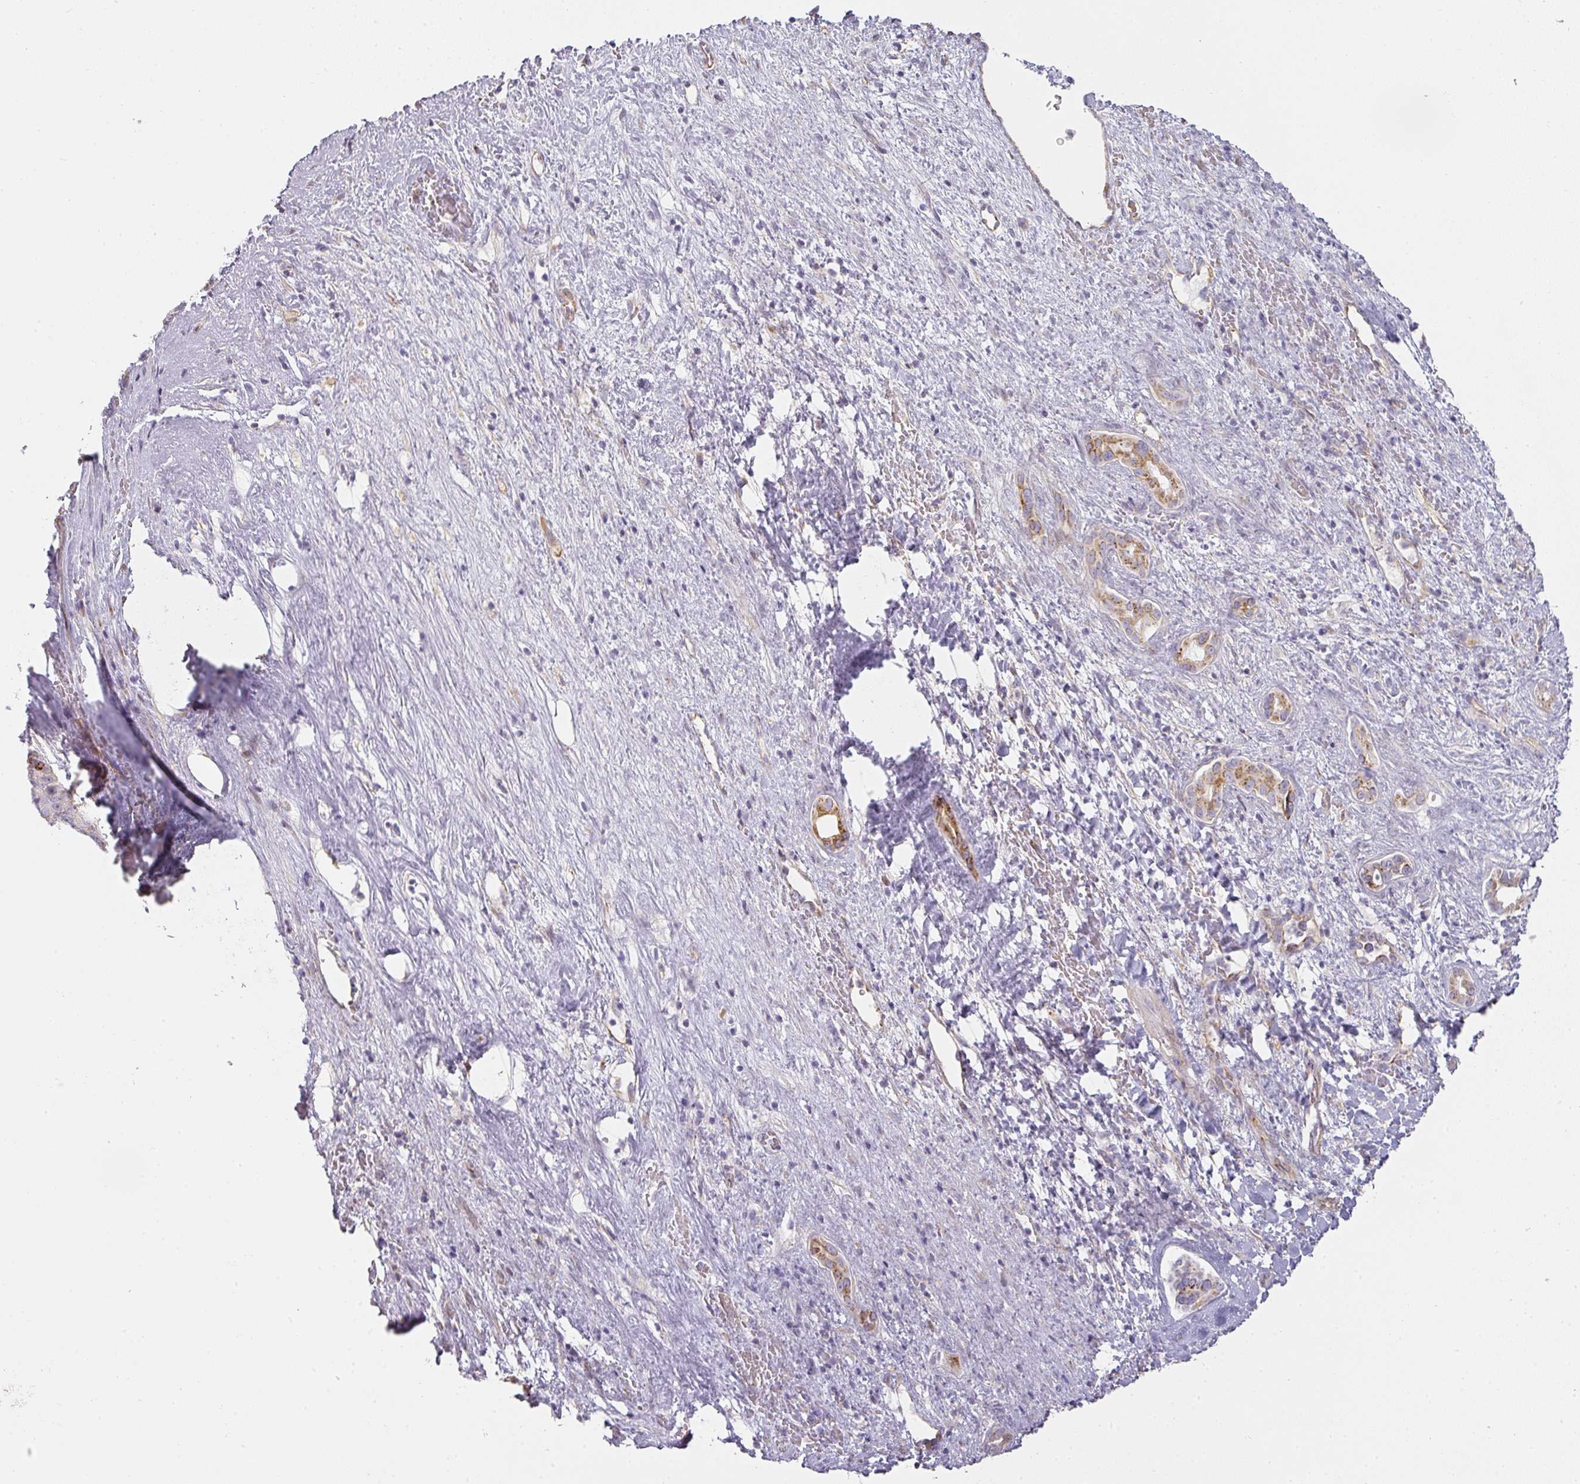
{"staining": {"intensity": "moderate", "quantity": "25%-75%", "location": "cytoplasmic/membranous"}, "tissue": "liver cancer", "cell_type": "Tumor cells", "image_type": "cancer", "snomed": [{"axis": "morphology", "description": "Carcinoma, Hepatocellular, NOS"}, {"axis": "topography", "description": "Liver"}], "caption": "This is an image of IHC staining of liver cancer (hepatocellular carcinoma), which shows moderate positivity in the cytoplasmic/membranous of tumor cells.", "gene": "ATP8B2", "patient": {"sex": "male", "age": 76}}